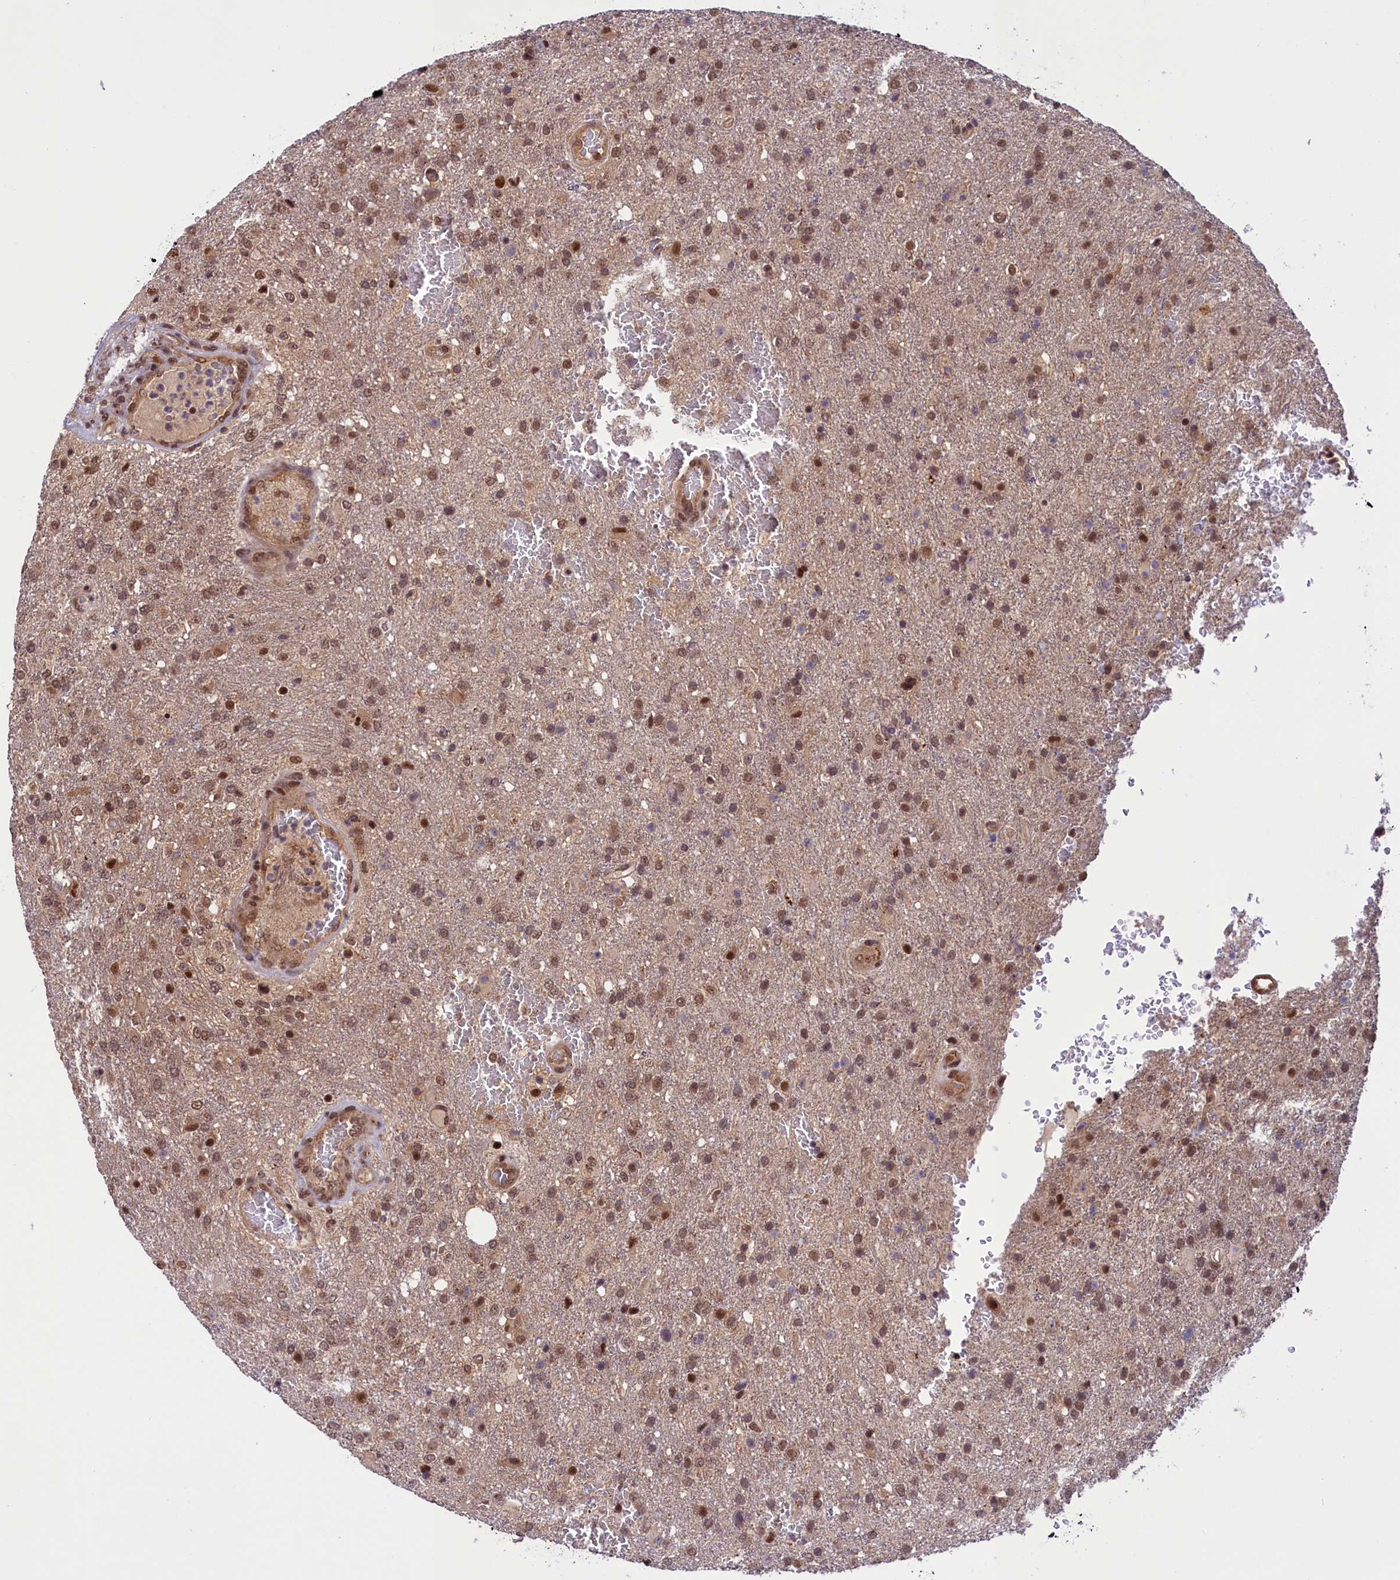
{"staining": {"intensity": "weak", "quantity": ">75%", "location": "nuclear"}, "tissue": "glioma", "cell_type": "Tumor cells", "image_type": "cancer", "snomed": [{"axis": "morphology", "description": "Glioma, malignant, High grade"}, {"axis": "topography", "description": "Brain"}], "caption": "Glioma stained for a protein shows weak nuclear positivity in tumor cells. The staining is performed using DAB brown chromogen to label protein expression. The nuclei are counter-stained blue using hematoxylin.", "gene": "SLC7A6OS", "patient": {"sex": "female", "age": 74}}